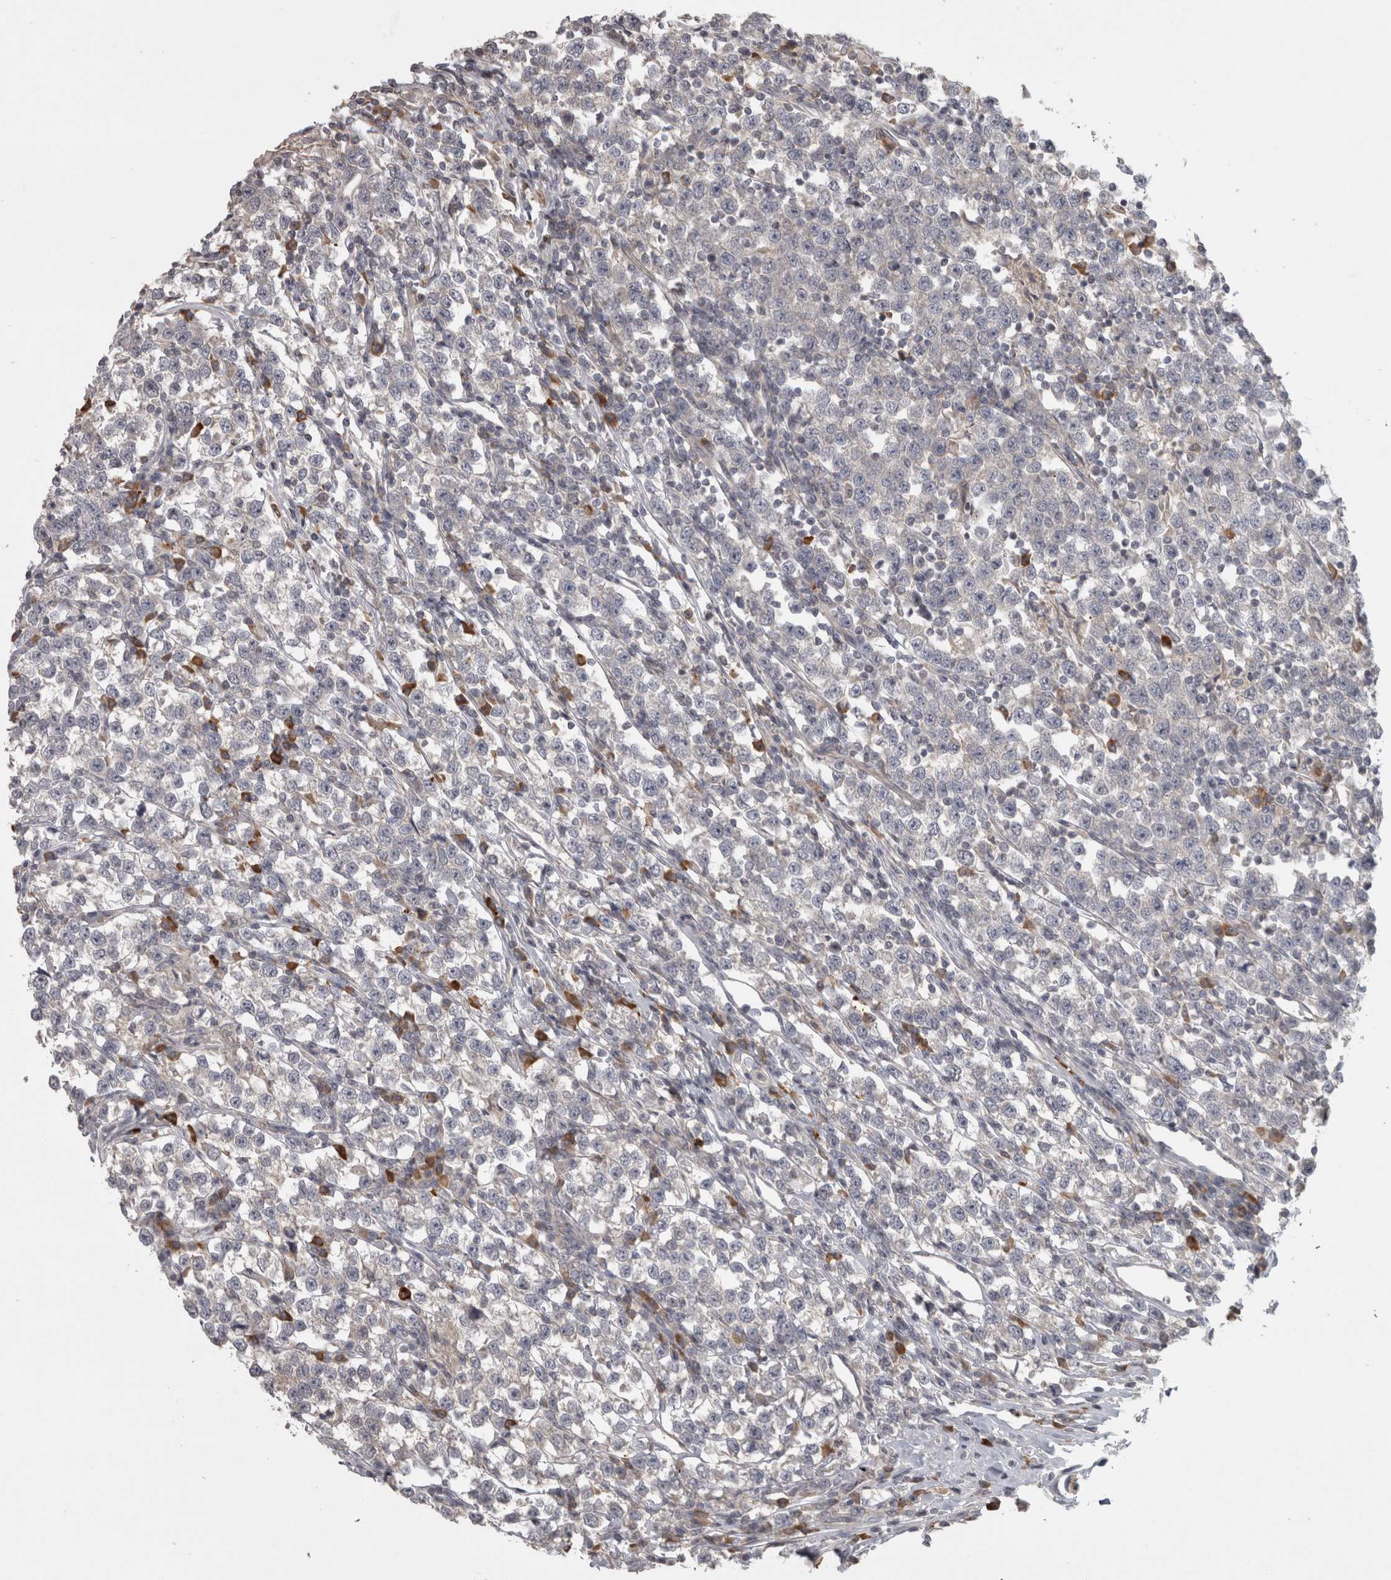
{"staining": {"intensity": "negative", "quantity": "none", "location": "none"}, "tissue": "testis cancer", "cell_type": "Tumor cells", "image_type": "cancer", "snomed": [{"axis": "morphology", "description": "Normal tissue, NOS"}, {"axis": "morphology", "description": "Seminoma, NOS"}, {"axis": "topography", "description": "Testis"}], "caption": "IHC image of seminoma (testis) stained for a protein (brown), which exhibits no expression in tumor cells.", "gene": "SLCO5A1", "patient": {"sex": "male", "age": 43}}